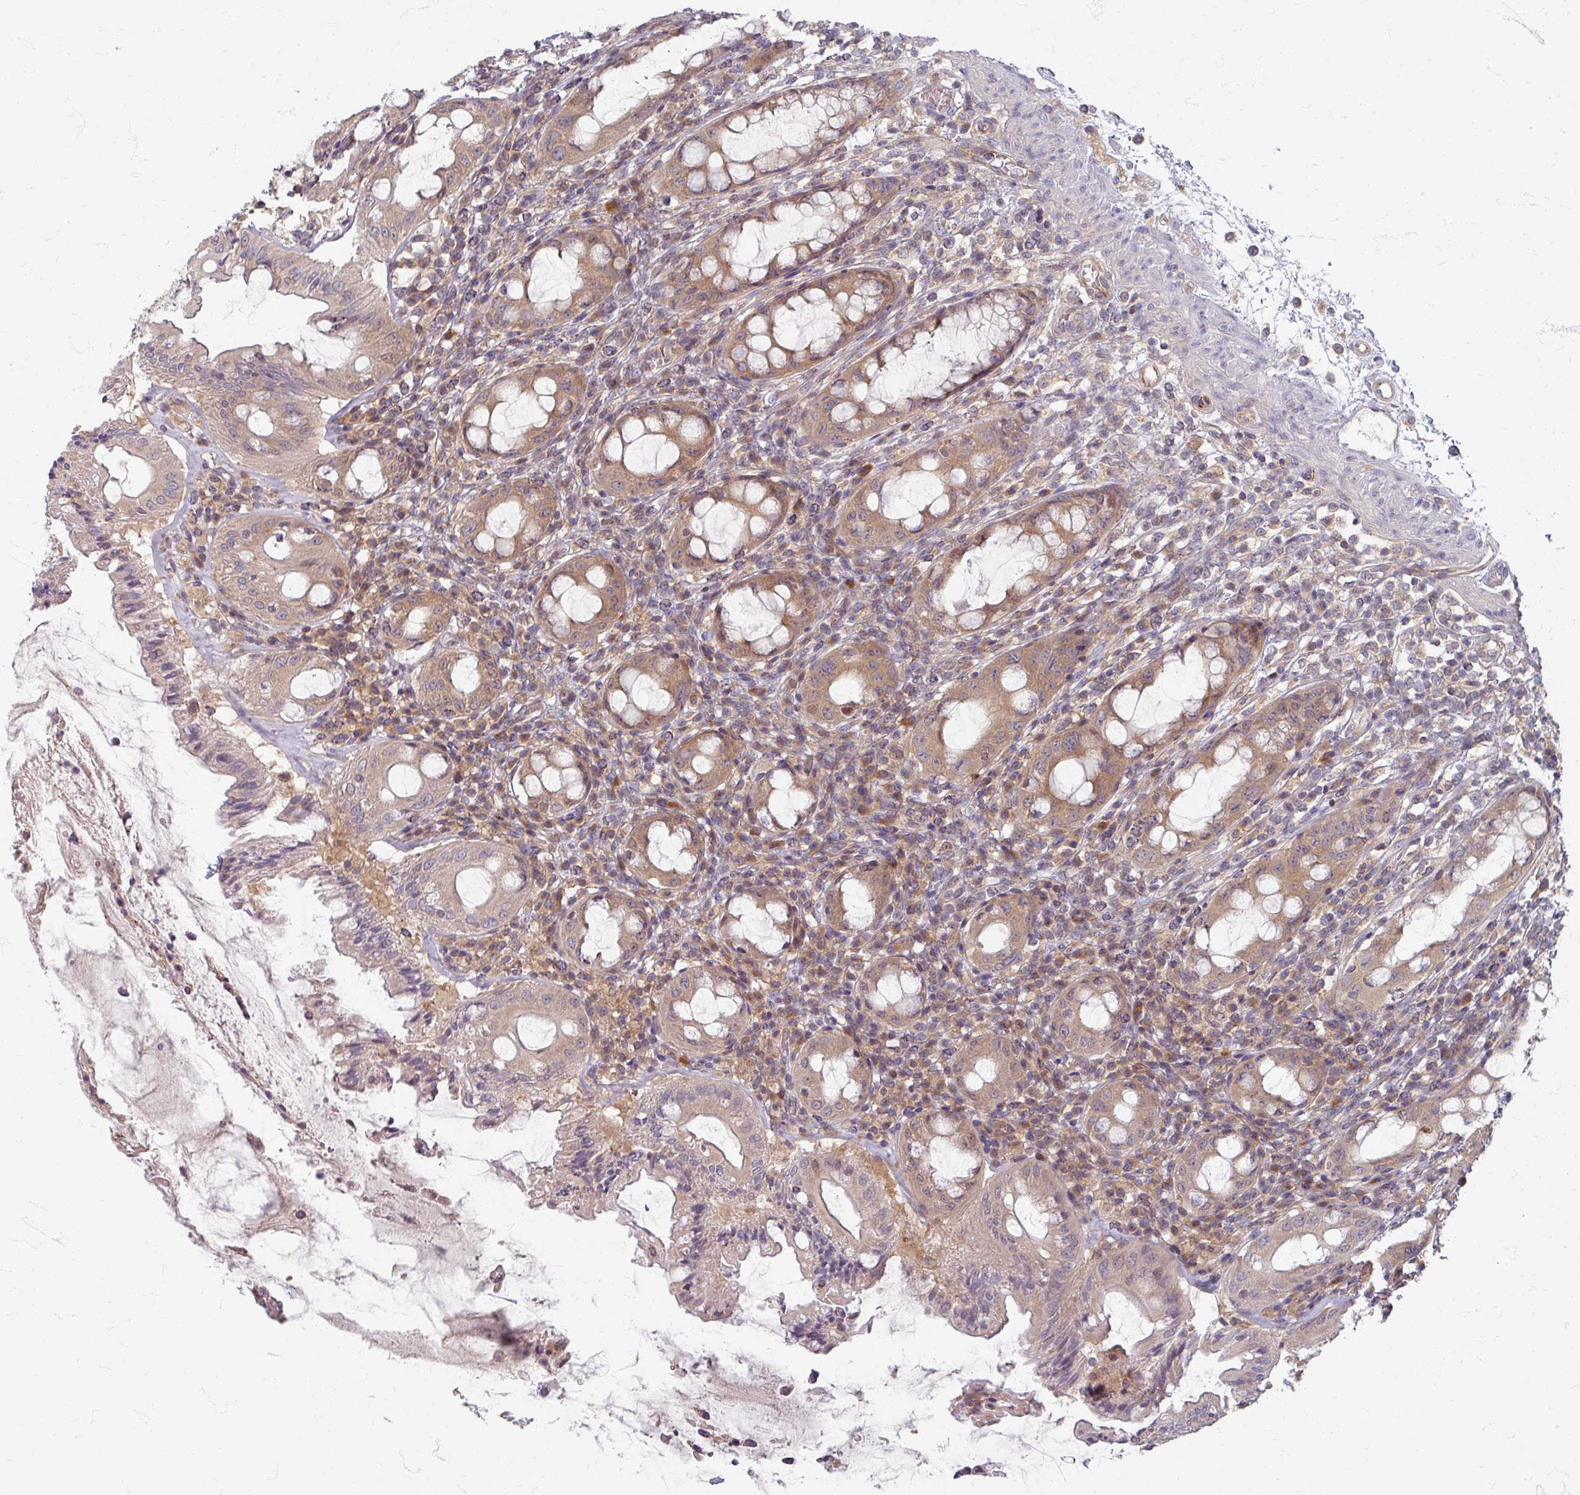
{"staining": {"intensity": "moderate", "quantity": ">75%", "location": "cytoplasmic/membranous"}, "tissue": "rectum", "cell_type": "Glandular cells", "image_type": "normal", "snomed": [{"axis": "morphology", "description": "Normal tissue, NOS"}, {"axis": "topography", "description": "Rectum"}], "caption": "The photomicrograph demonstrates a brown stain indicating the presence of a protein in the cytoplasmic/membranous of glandular cells in rectum.", "gene": "STAM", "patient": {"sex": "female", "age": 57}}